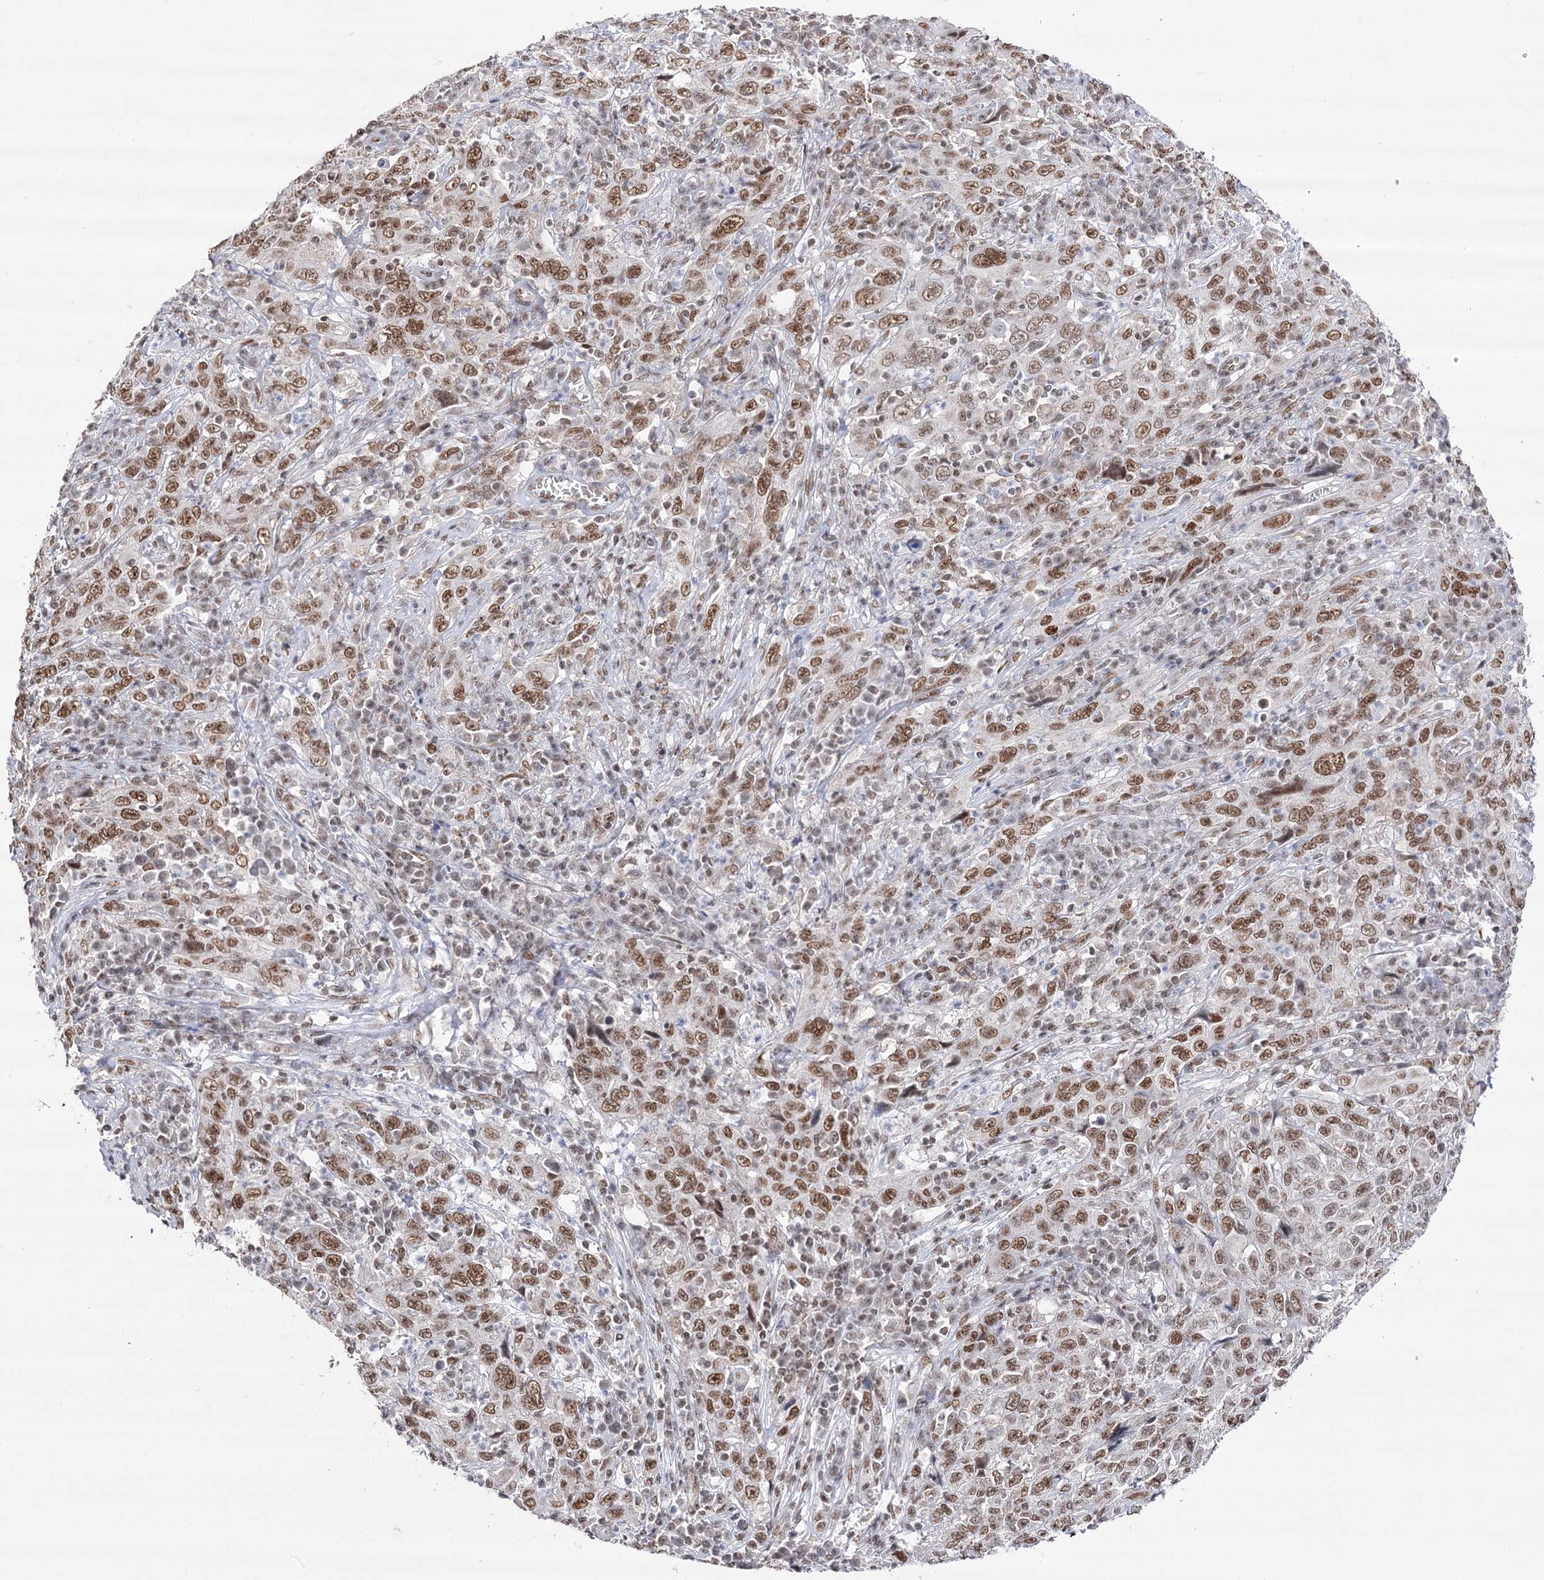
{"staining": {"intensity": "moderate", "quantity": ">75%", "location": "nuclear"}, "tissue": "cervical cancer", "cell_type": "Tumor cells", "image_type": "cancer", "snomed": [{"axis": "morphology", "description": "Squamous cell carcinoma, NOS"}, {"axis": "topography", "description": "Cervix"}], "caption": "This is an image of immunohistochemistry (IHC) staining of squamous cell carcinoma (cervical), which shows moderate positivity in the nuclear of tumor cells.", "gene": "VGLL4", "patient": {"sex": "female", "age": 46}}